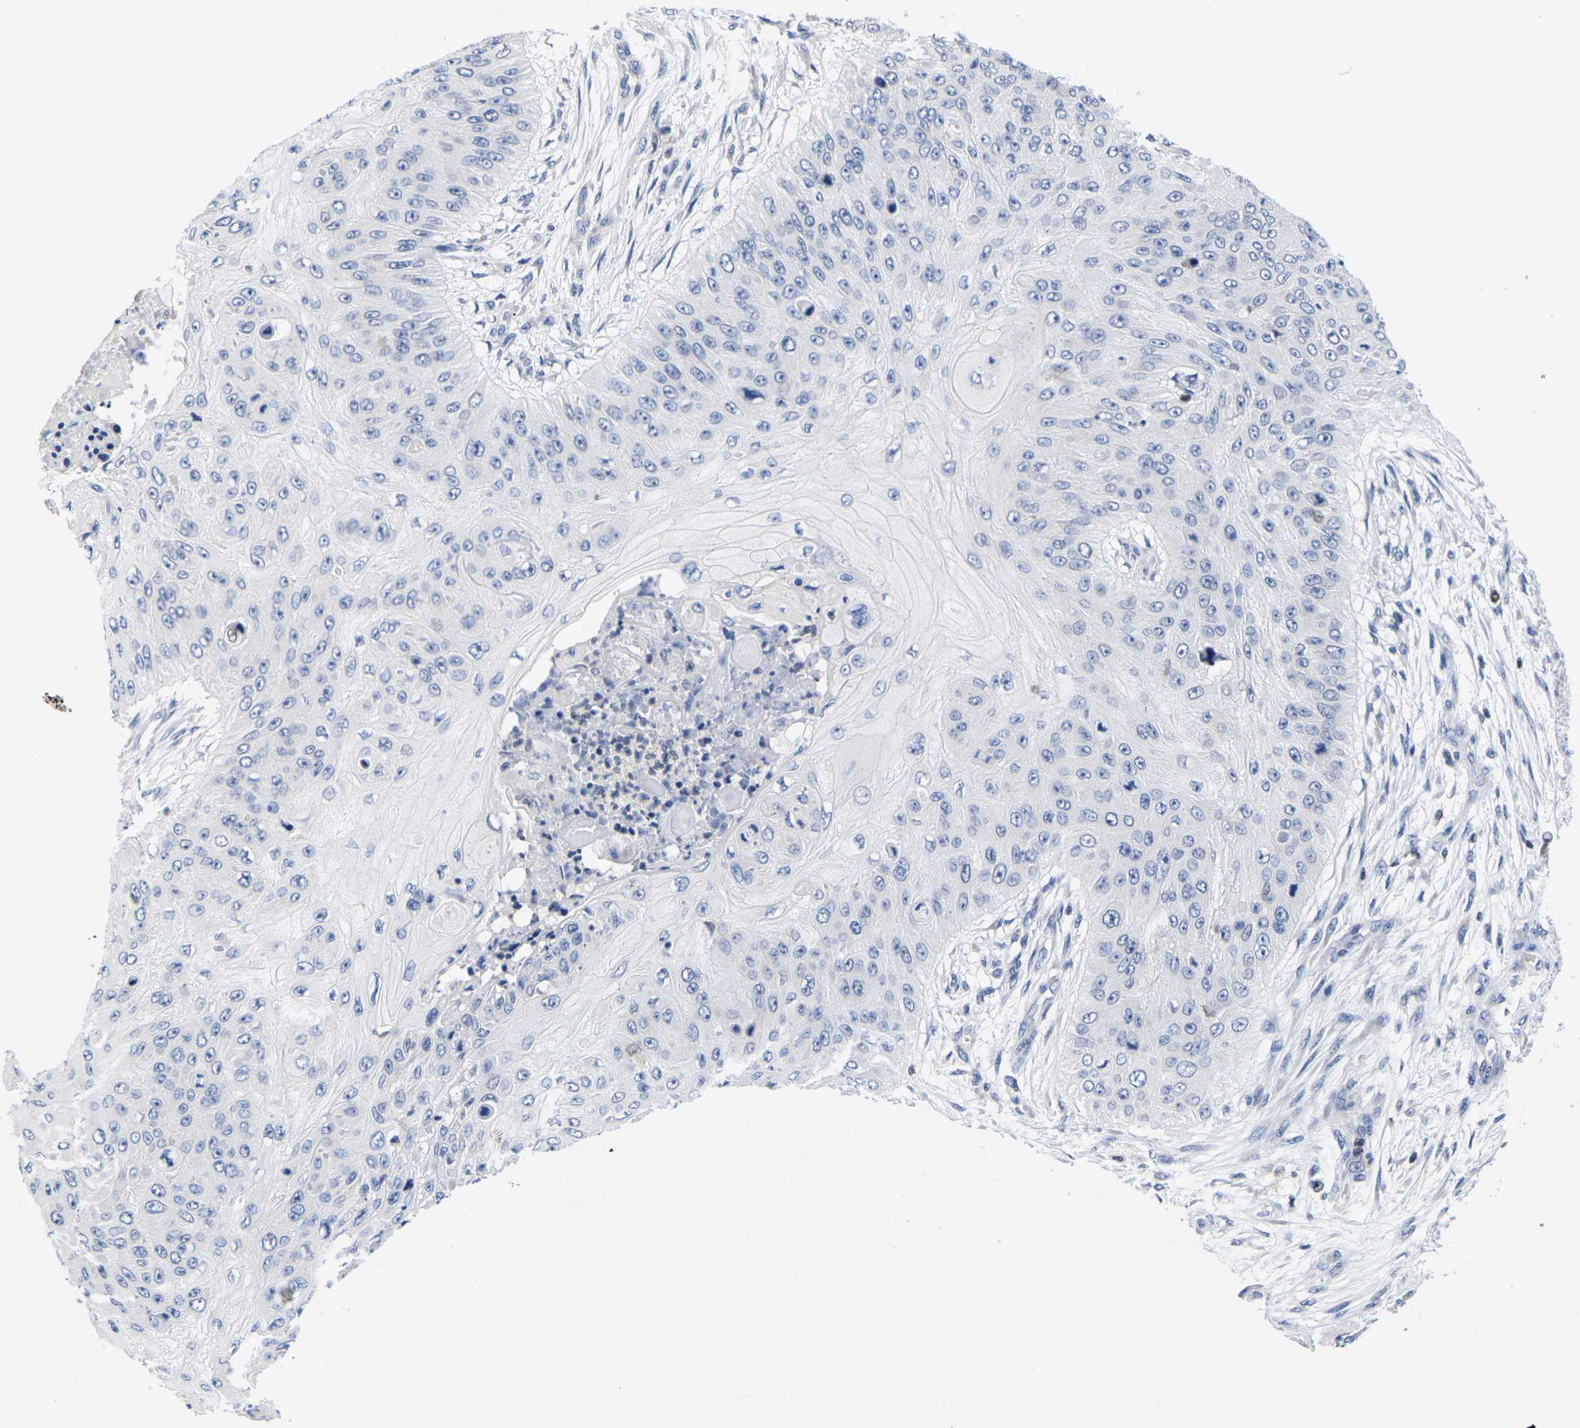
{"staining": {"intensity": "negative", "quantity": "none", "location": "none"}, "tissue": "skin cancer", "cell_type": "Tumor cells", "image_type": "cancer", "snomed": [{"axis": "morphology", "description": "Squamous cell carcinoma, NOS"}, {"axis": "topography", "description": "Skin"}], "caption": "Immunohistochemistry (IHC) photomicrograph of neoplastic tissue: human squamous cell carcinoma (skin) stained with DAB (3,3'-diaminobenzidine) displays no significant protein expression in tumor cells.", "gene": "IKZF1", "patient": {"sex": "female", "age": 80}}